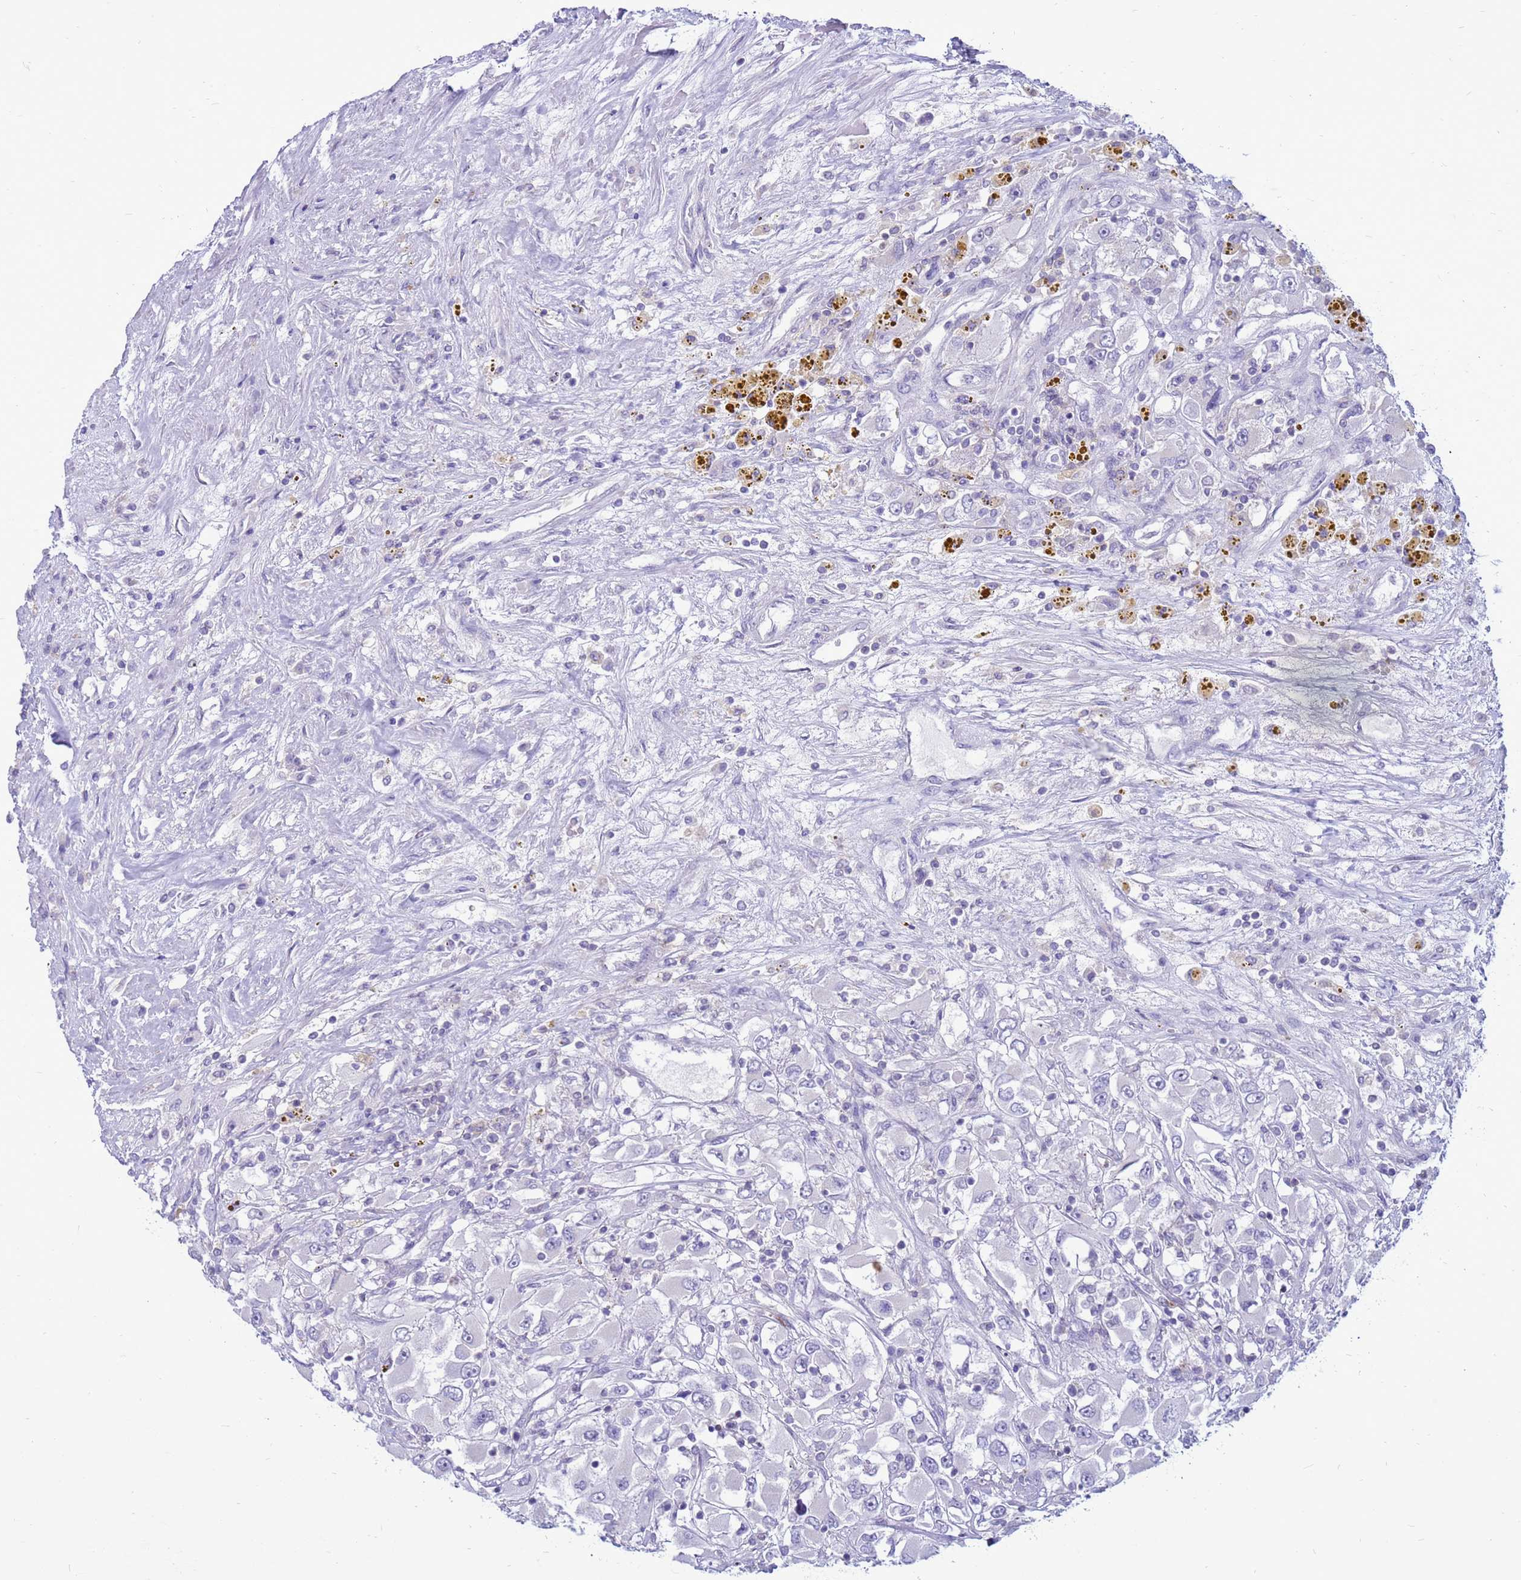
{"staining": {"intensity": "negative", "quantity": "none", "location": "none"}, "tissue": "renal cancer", "cell_type": "Tumor cells", "image_type": "cancer", "snomed": [{"axis": "morphology", "description": "Adenocarcinoma, NOS"}, {"axis": "topography", "description": "Kidney"}], "caption": "Immunohistochemical staining of human renal cancer (adenocarcinoma) shows no significant positivity in tumor cells.", "gene": "PDE10A", "patient": {"sex": "female", "age": 52}}